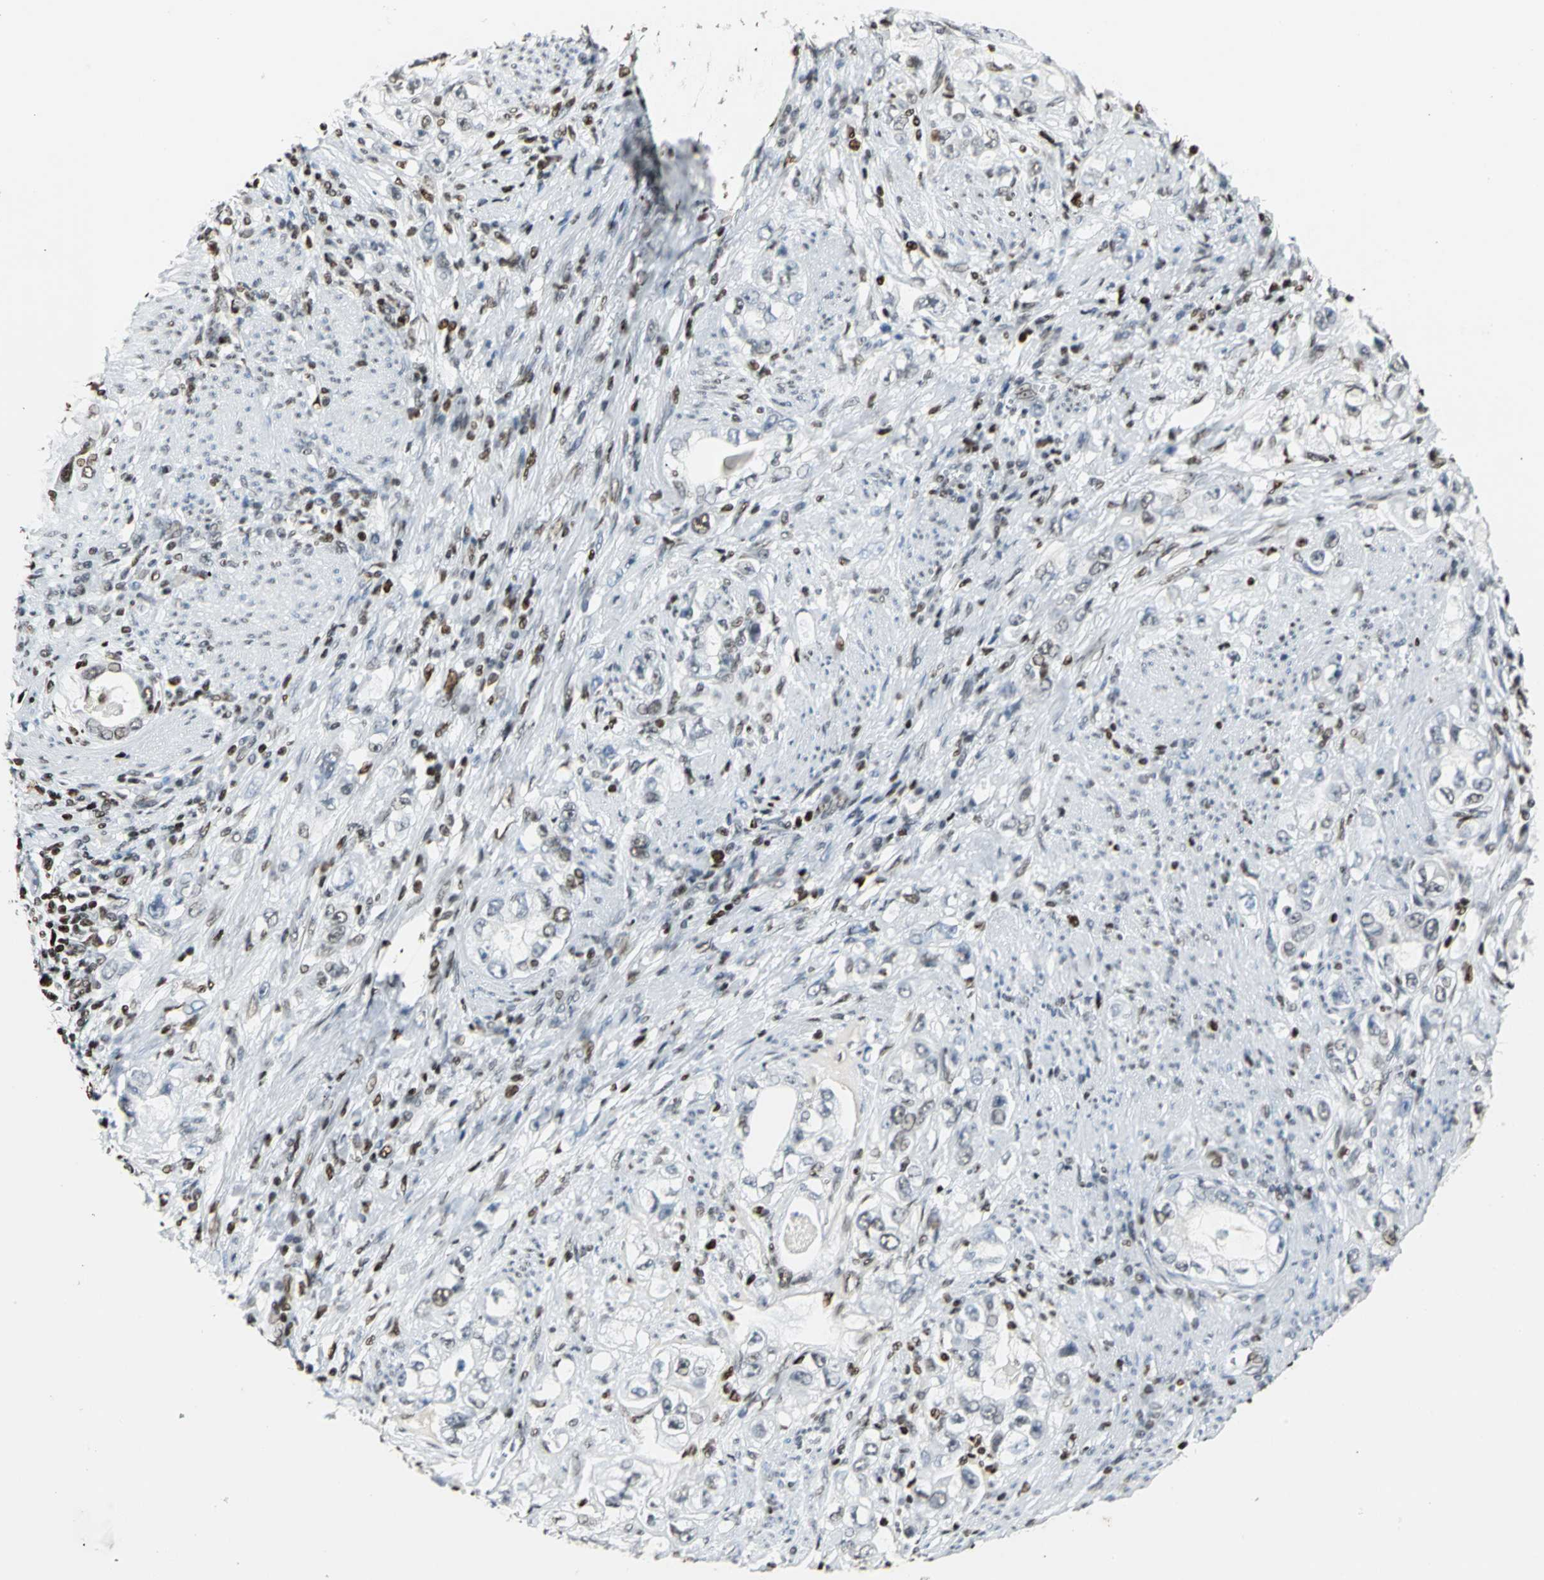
{"staining": {"intensity": "moderate", "quantity": "25%-75%", "location": "nuclear"}, "tissue": "stomach cancer", "cell_type": "Tumor cells", "image_type": "cancer", "snomed": [{"axis": "morphology", "description": "Adenocarcinoma, NOS"}, {"axis": "topography", "description": "Stomach, lower"}], "caption": "Protein staining demonstrates moderate nuclear expression in about 25%-75% of tumor cells in stomach cancer (adenocarcinoma).", "gene": "HNRNPD", "patient": {"sex": "female", "age": 93}}